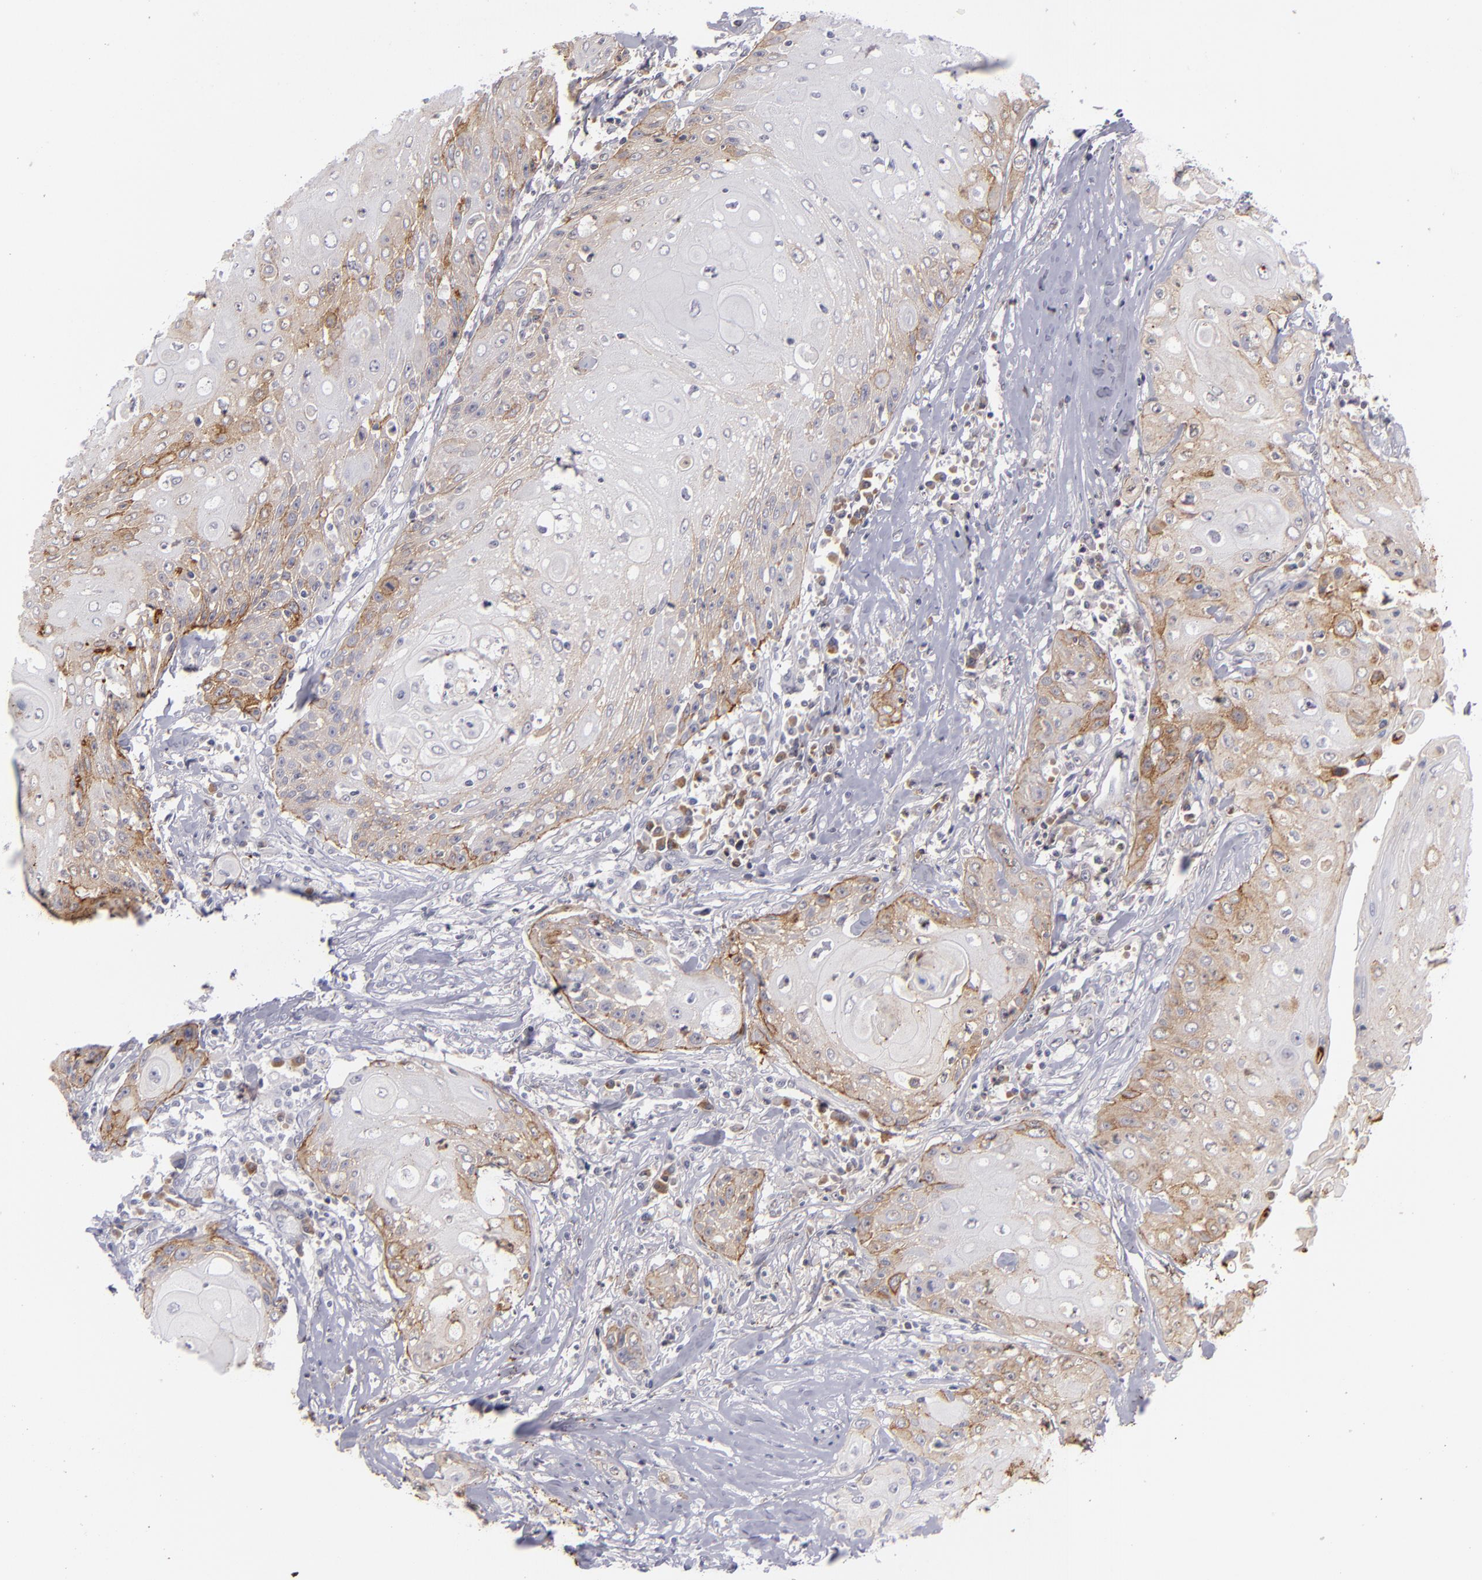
{"staining": {"intensity": "weak", "quantity": "25%-75%", "location": "cytoplasmic/membranous"}, "tissue": "head and neck cancer", "cell_type": "Tumor cells", "image_type": "cancer", "snomed": [{"axis": "morphology", "description": "Squamous cell carcinoma, NOS"}, {"axis": "topography", "description": "Oral tissue"}, {"axis": "topography", "description": "Head-Neck"}], "caption": "The histopathology image shows immunohistochemical staining of head and neck cancer. There is weak cytoplasmic/membranous staining is appreciated in about 25%-75% of tumor cells.", "gene": "ITGB4", "patient": {"sex": "female", "age": 82}}